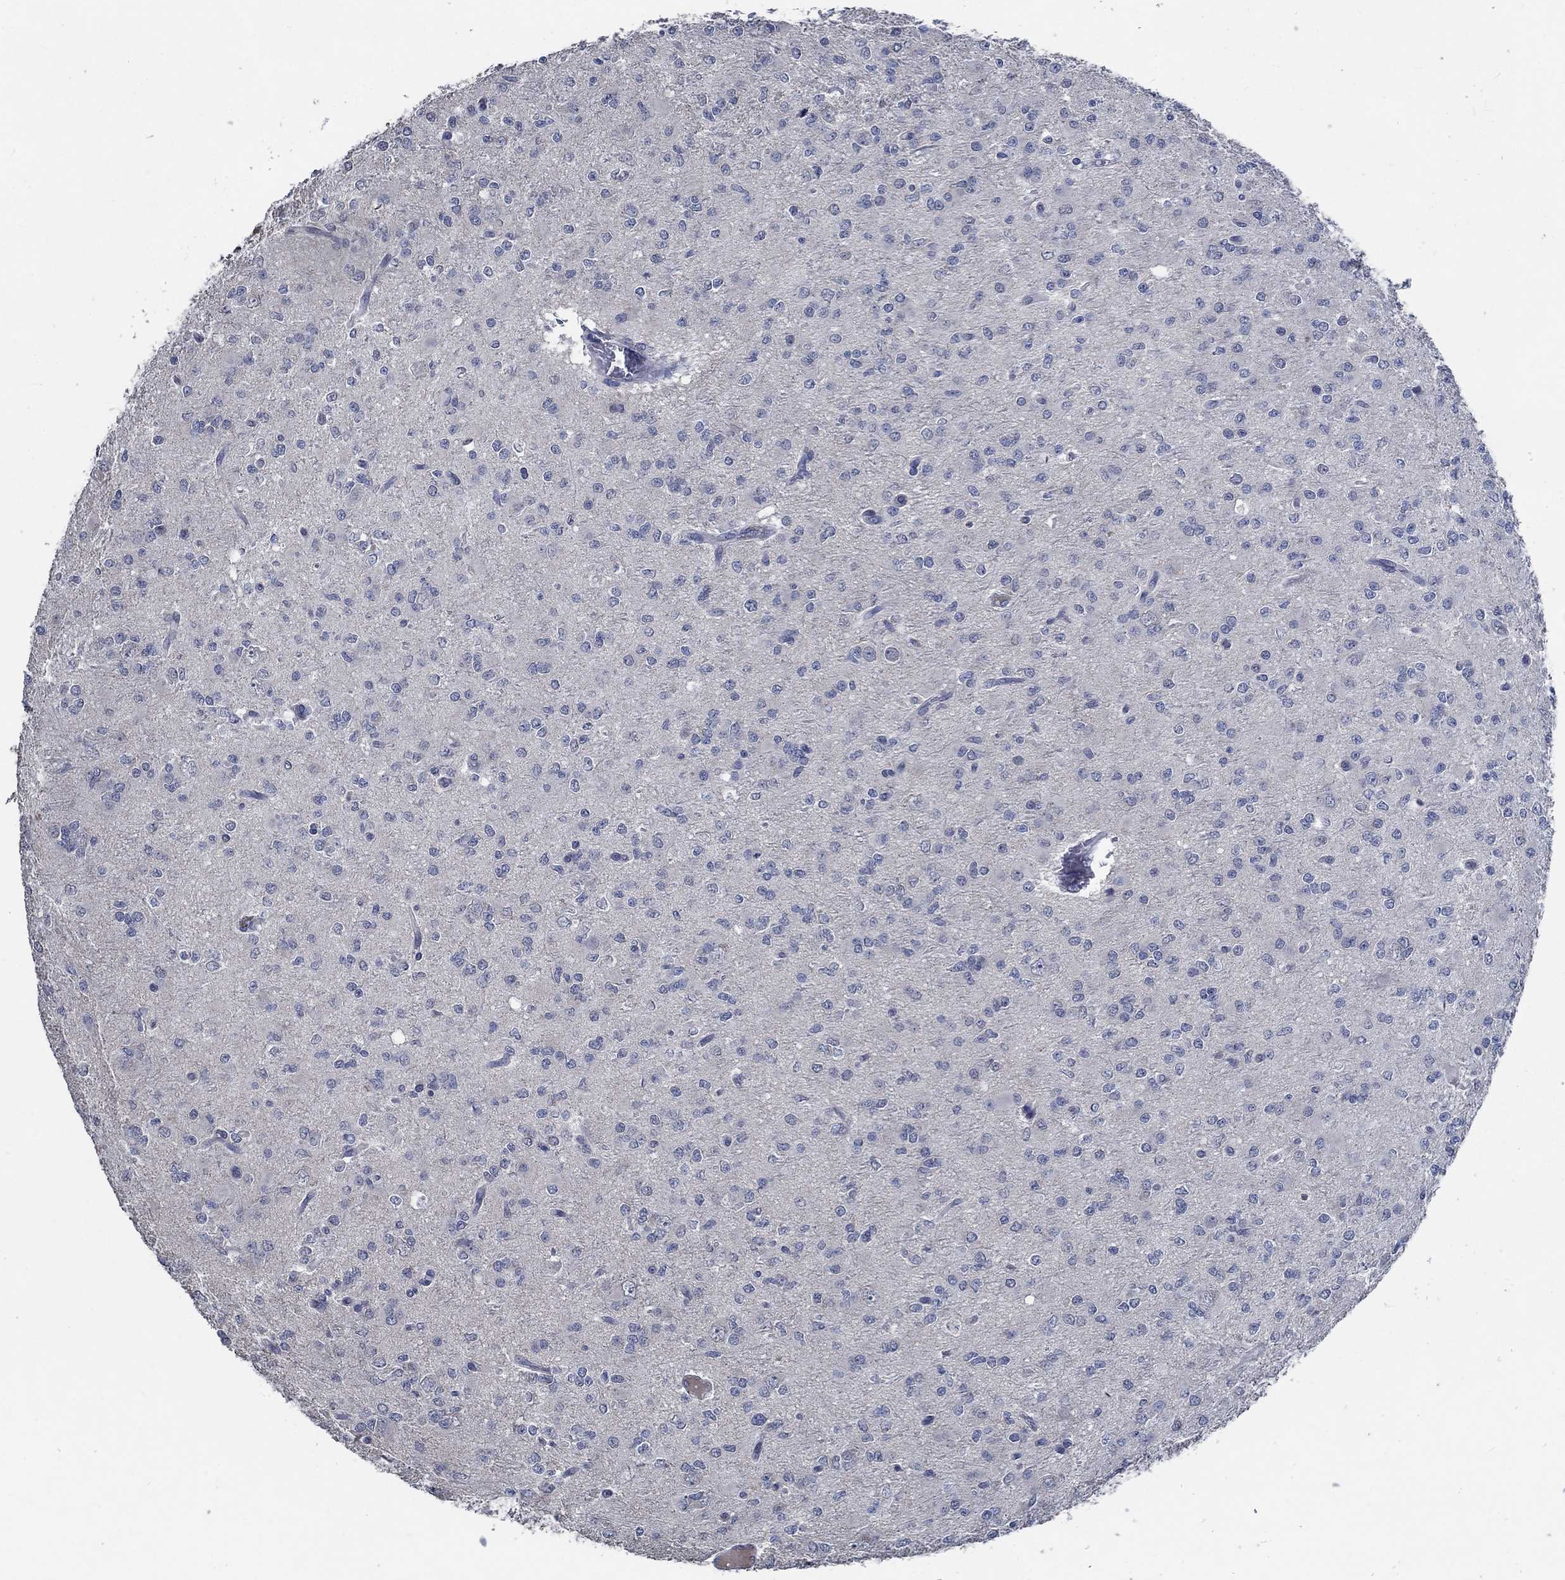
{"staining": {"intensity": "negative", "quantity": "none", "location": "none"}, "tissue": "glioma", "cell_type": "Tumor cells", "image_type": "cancer", "snomed": [{"axis": "morphology", "description": "Glioma, malignant, Low grade"}, {"axis": "topography", "description": "Brain"}], "caption": "High power microscopy histopathology image of an IHC photomicrograph of glioma, revealing no significant positivity in tumor cells. (DAB (3,3'-diaminobenzidine) IHC with hematoxylin counter stain).", "gene": "OBSCN", "patient": {"sex": "male", "age": 27}}